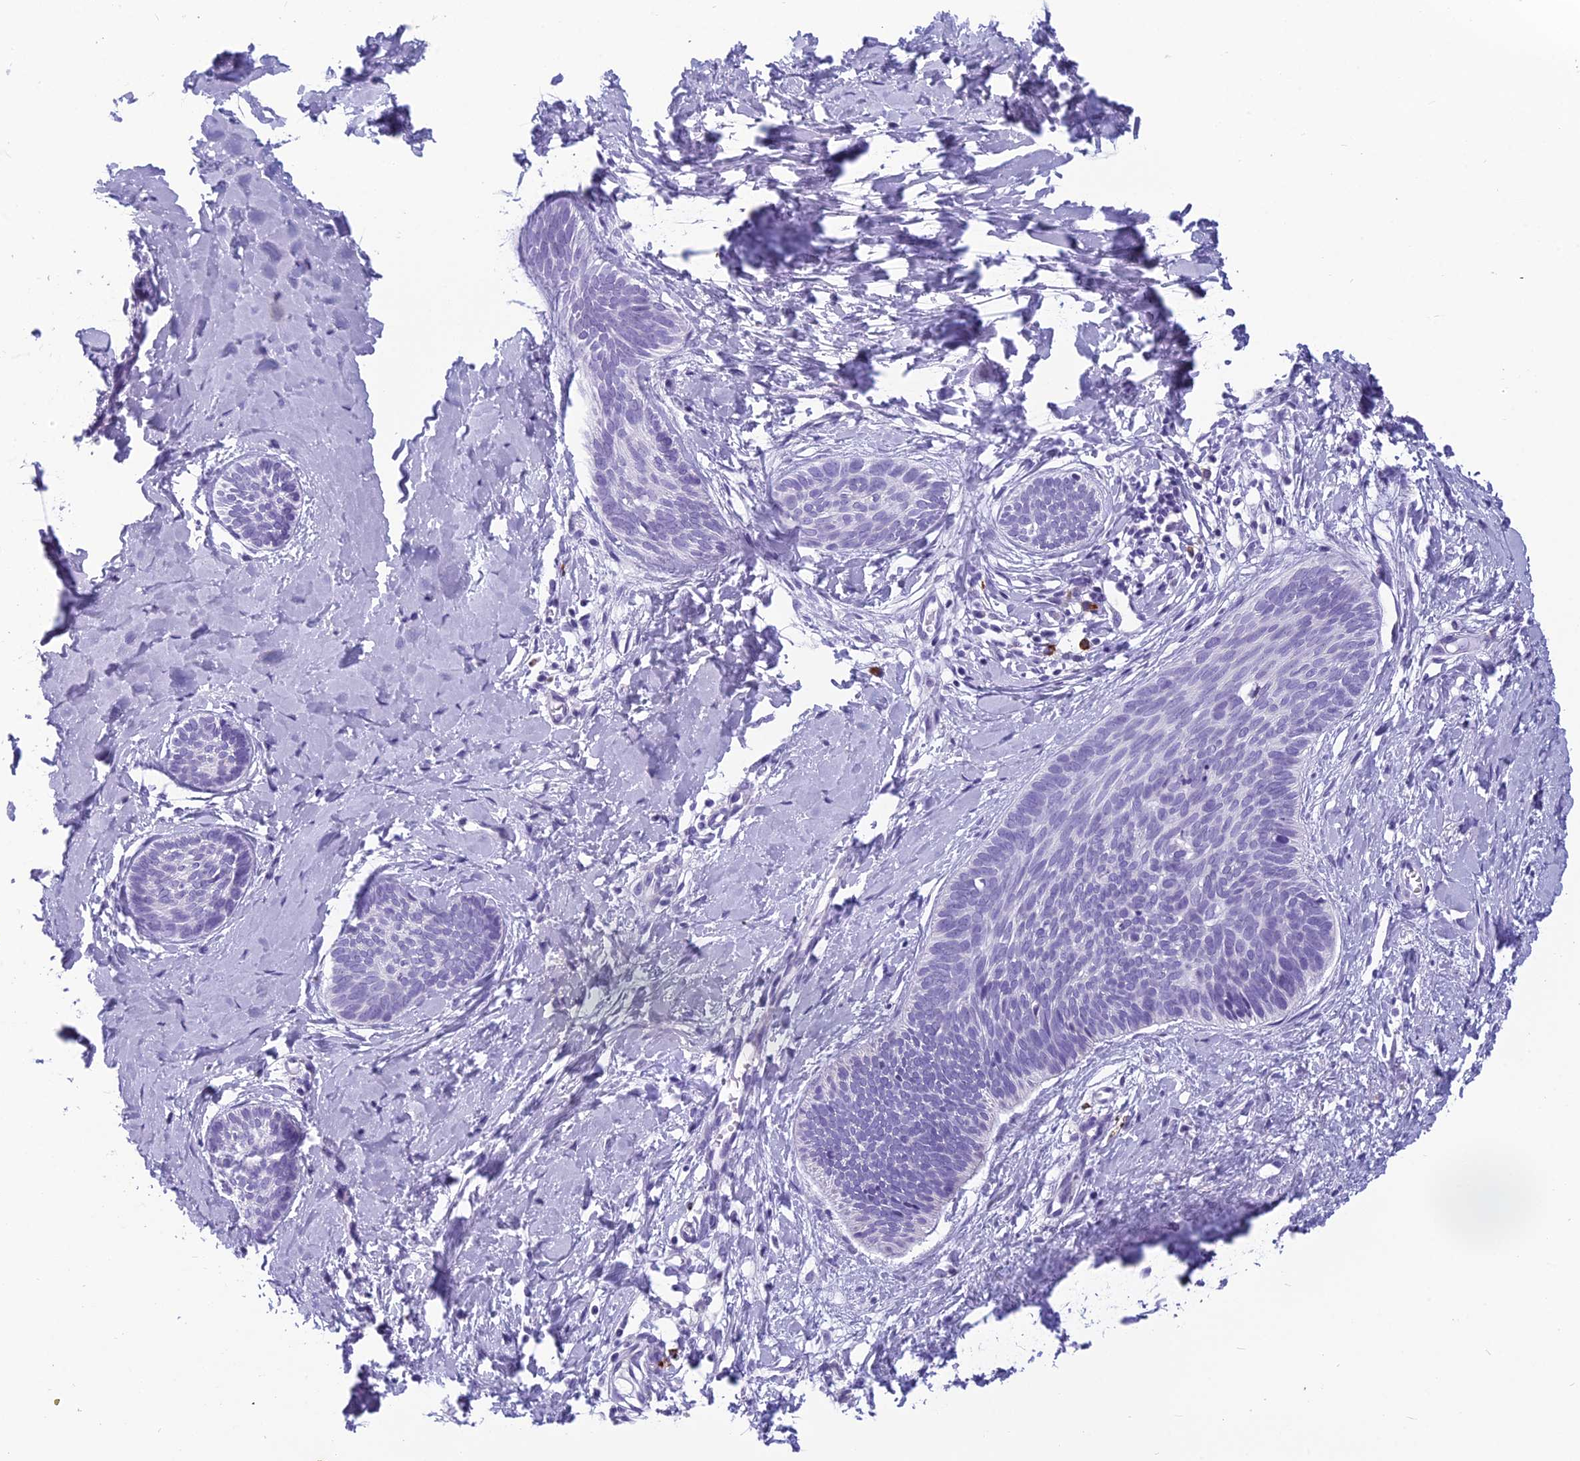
{"staining": {"intensity": "negative", "quantity": "none", "location": "none"}, "tissue": "skin cancer", "cell_type": "Tumor cells", "image_type": "cancer", "snomed": [{"axis": "morphology", "description": "Basal cell carcinoma"}, {"axis": "topography", "description": "Skin"}], "caption": "Skin cancer stained for a protein using IHC displays no staining tumor cells.", "gene": "ENSG00000188897", "patient": {"sex": "female", "age": 81}}